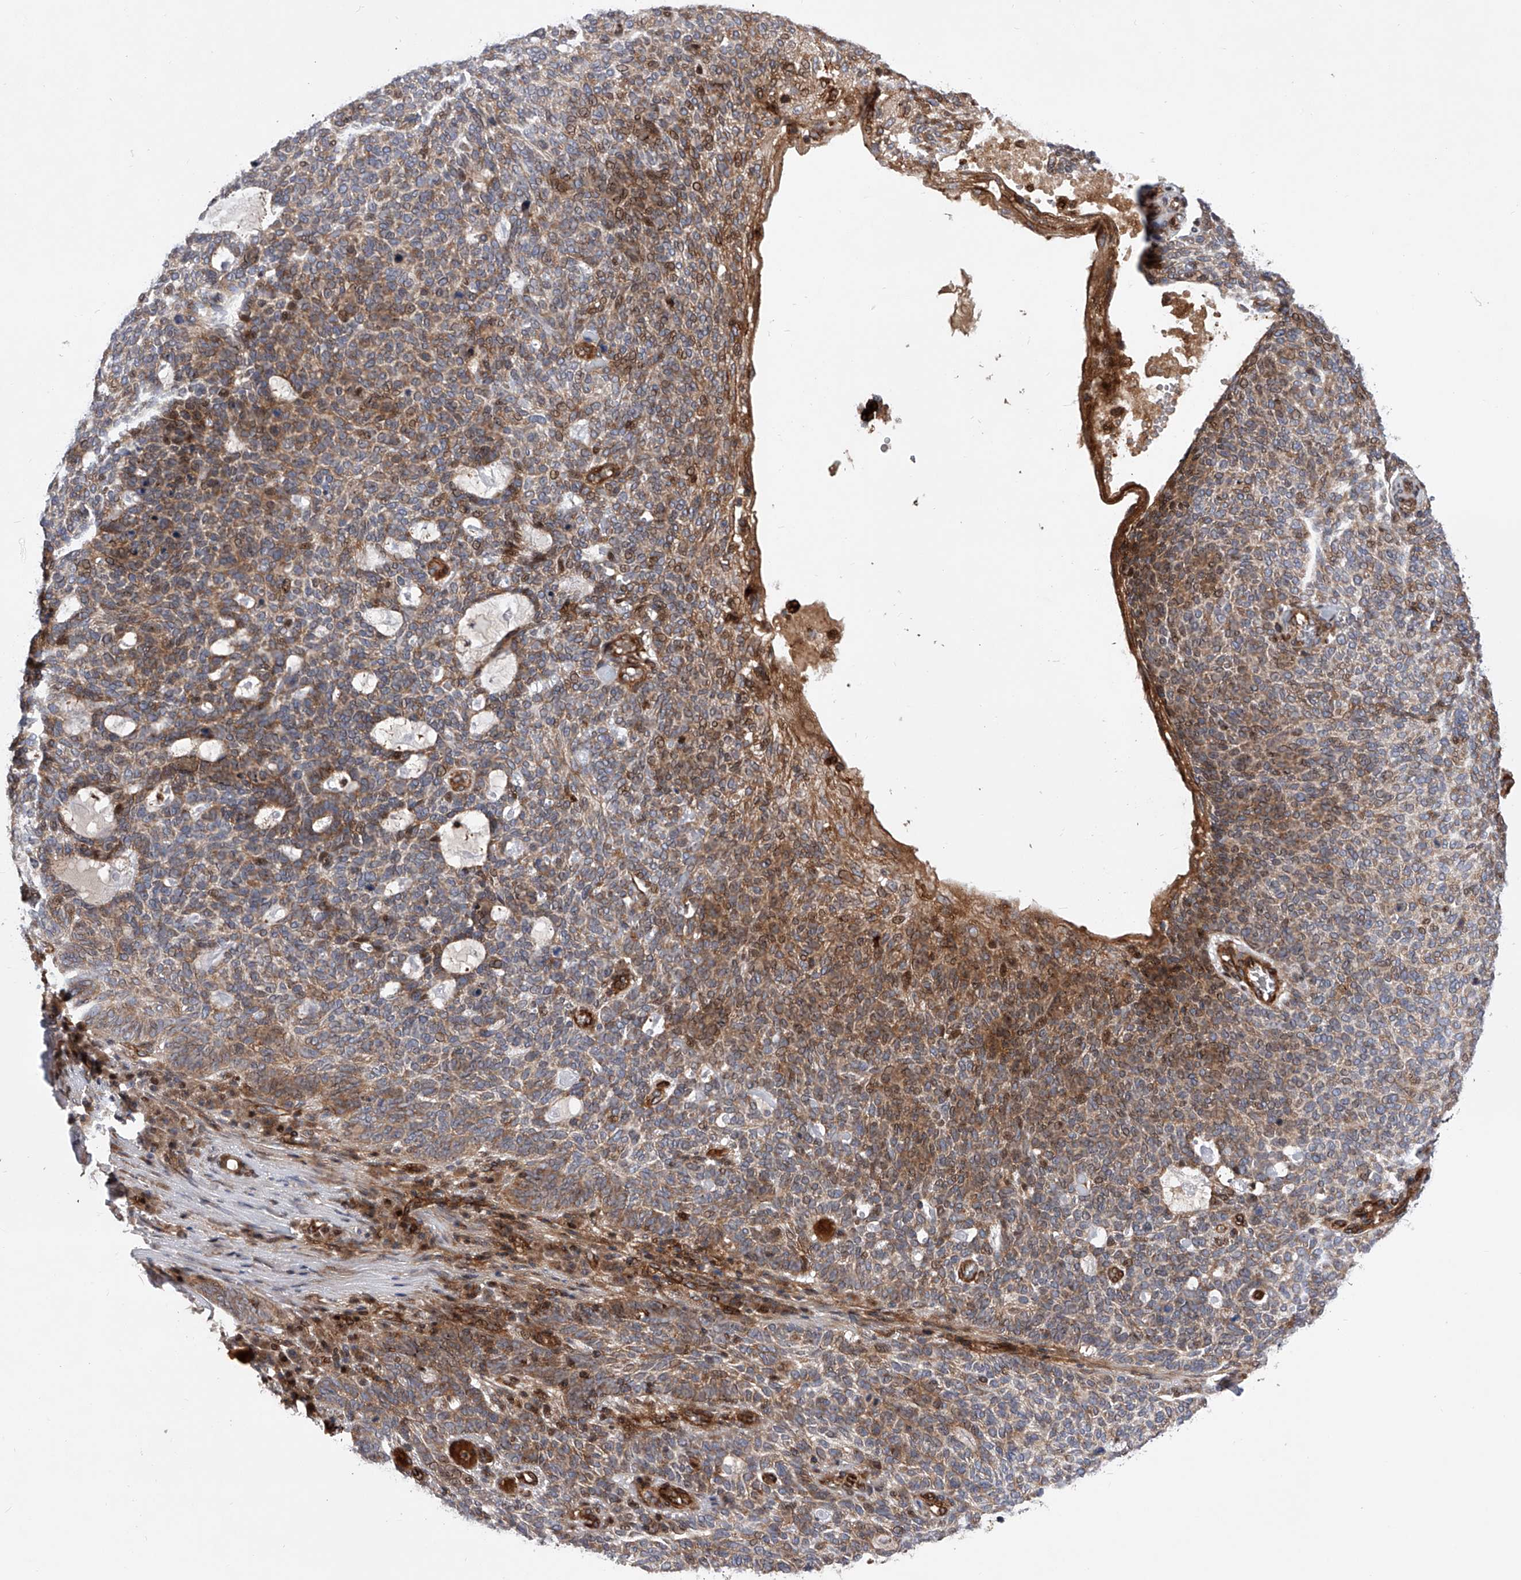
{"staining": {"intensity": "moderate", "quantity": ">75%", "location": "cytoplasmic/membranous"}, "tissue": "skin cancer", "cell_type": "Tumor cells", "image_type": "cancer", "snomed": [{"axis": "morphology", "description": "Squamous cell carcinoma, NOS"}, {"axis": "topography", "description": "Skin"}], "caption": "Brown immunohistochemical staining in skin cancer shows moderate cytoplasmic/membranous positivity in approximately >75% of tumor cells.", "gene": "PDSS2", "patient": {"sex": "female", "age": 90}}